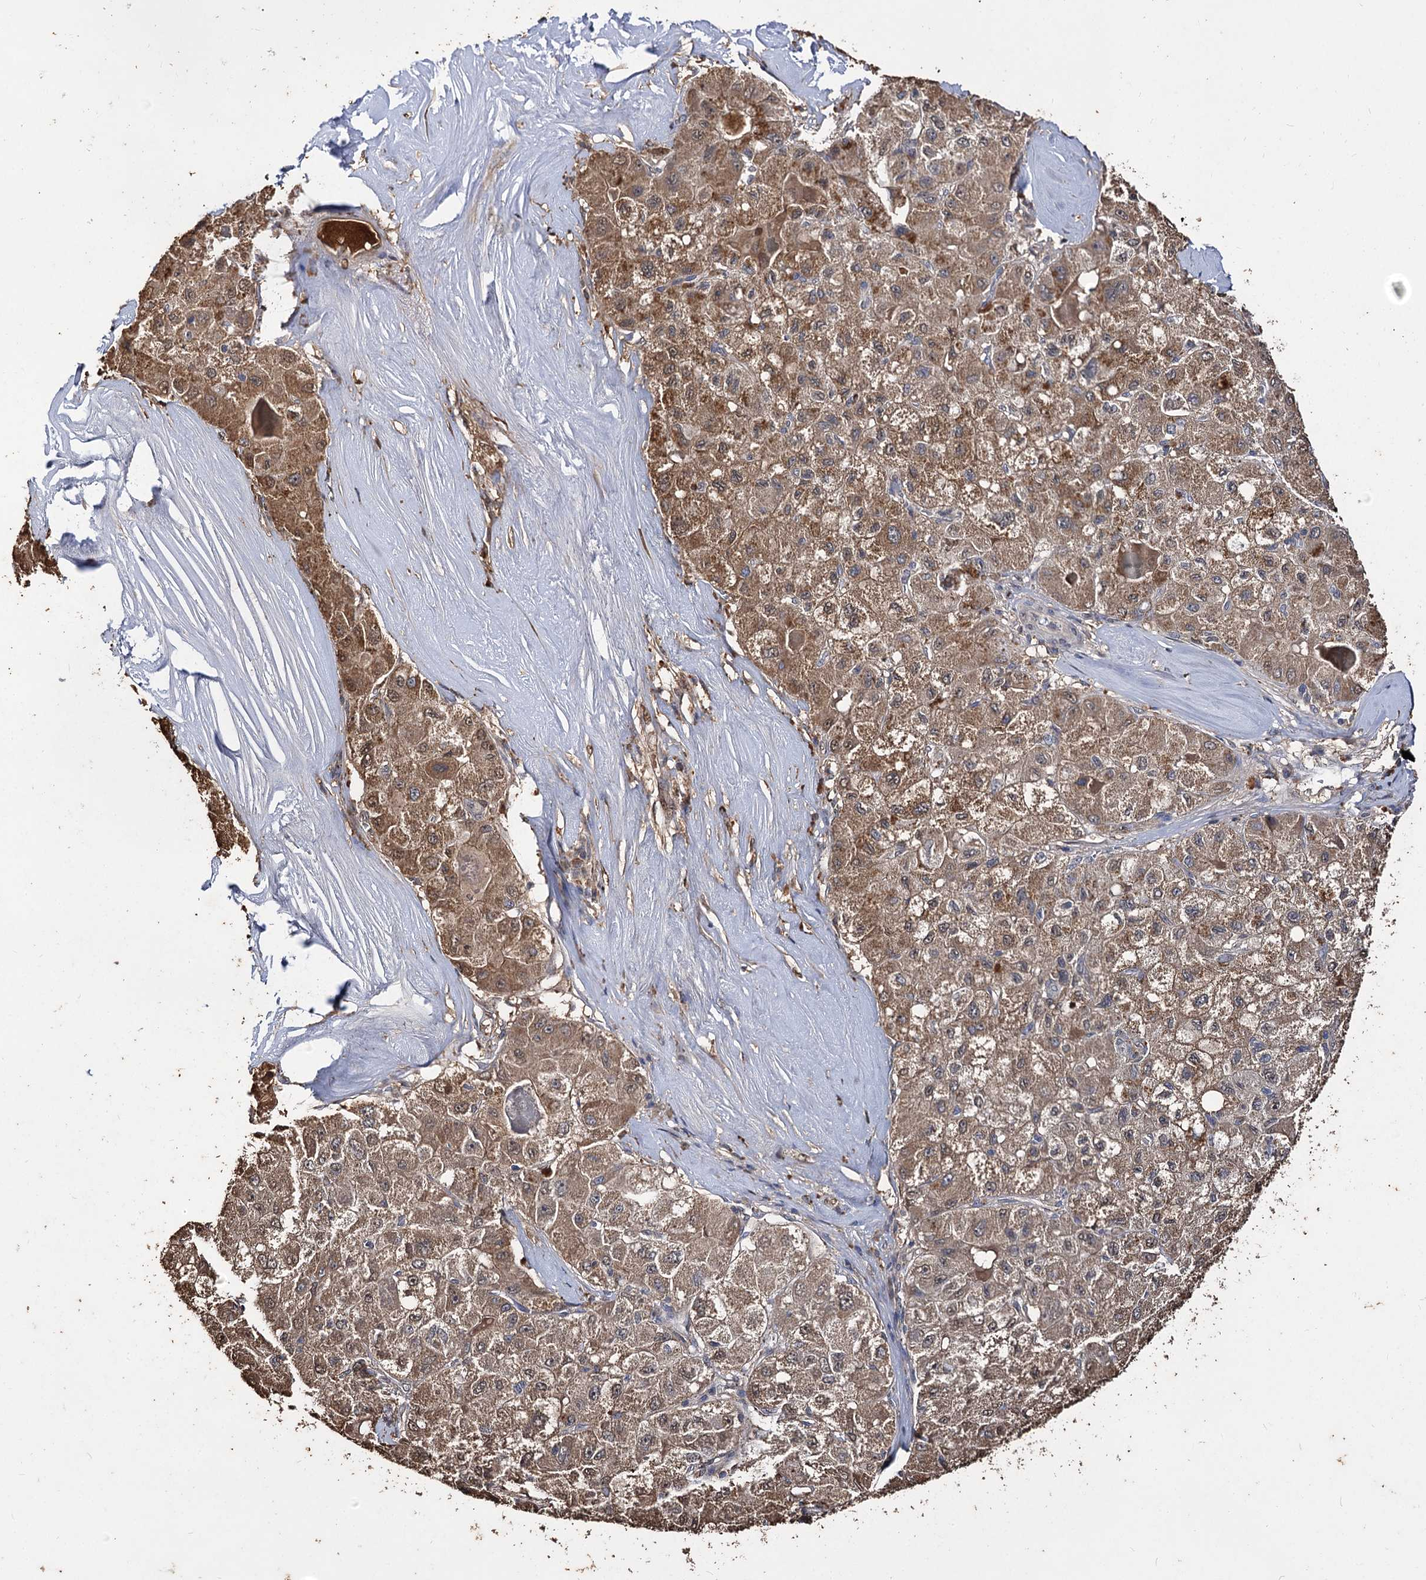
{"staining": {"intensity": "moderate", "quantity": ">75%", "location": "cytoplasmic/membranous"}, "tissue": "liver cancer", "cell_type": "Tumor cells", "image_type": "cancer", "snomed": [{"axis": "morphology", "description": "Carcinoma, Hepatocellular, NOS"}, {"axis": "topography", "description": "Liver"}], "caption": "The photomicrograph demonstrates staining of liver hepatocellular carcinoma, revealing moderate cytoplasmic/membranous protein positivity (brown color) within tumor cells.", "gene": "ARL13A", "patient": {"sex": "male", "age": 80}}